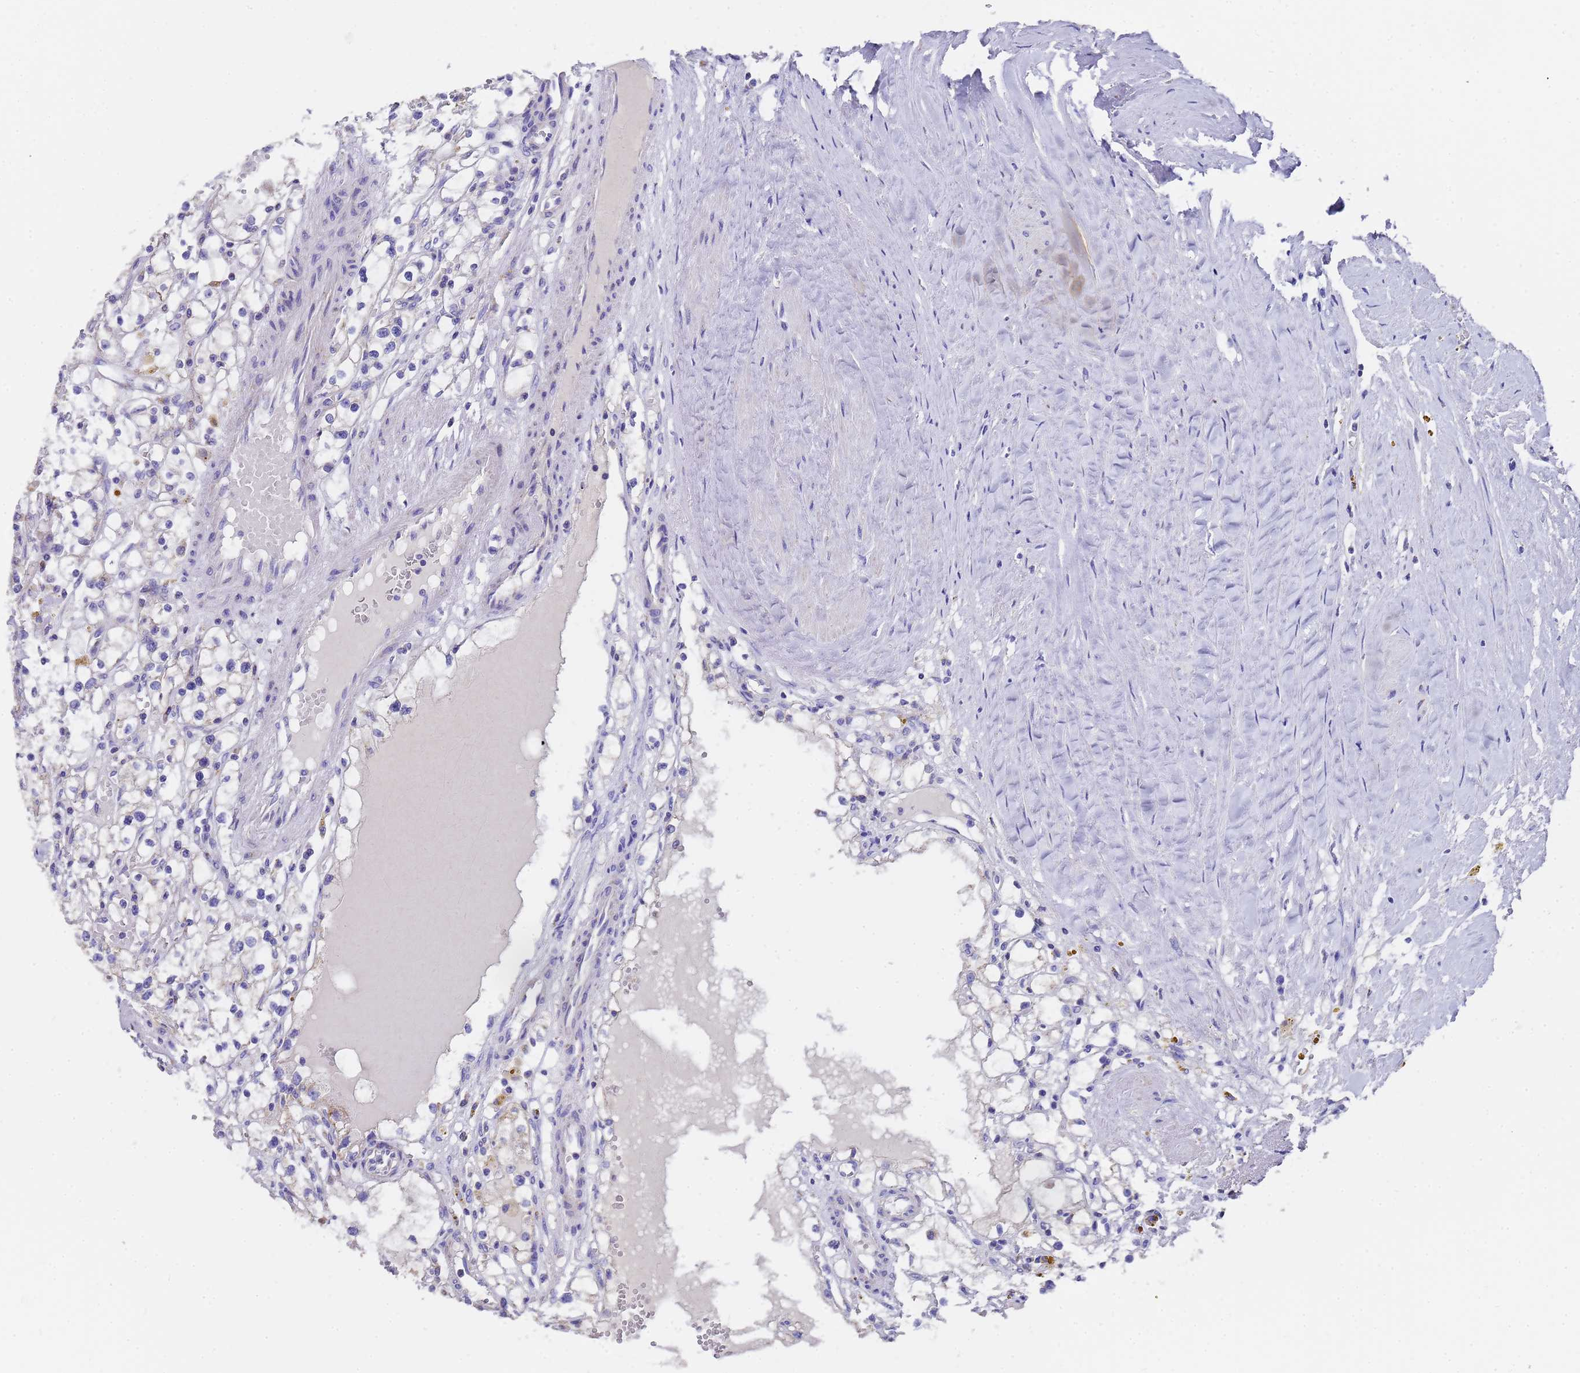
{"staining": {"intensity": "negative", "quantity": "none", "location": "none"}, "tissue": "renal cancer", "cell_type": "Tumor cells", "image_type": "cancer", "snomed": [{"axis": "morphology", "description": "Adenocarcinoma, NOS"}, {"axis": "topography", "description": "Kidney"}], "caption": "High magnification brightfield microscopy of renal cancer (adenocarcinoma) stained with DAB (3,3'-diaminobenzidine) (brown) and counterstained with hematoxylin (blue): tumor cells show no significant expression.", "gene": "MRPS12", "patient": {"sex": "male", "age": 56}}